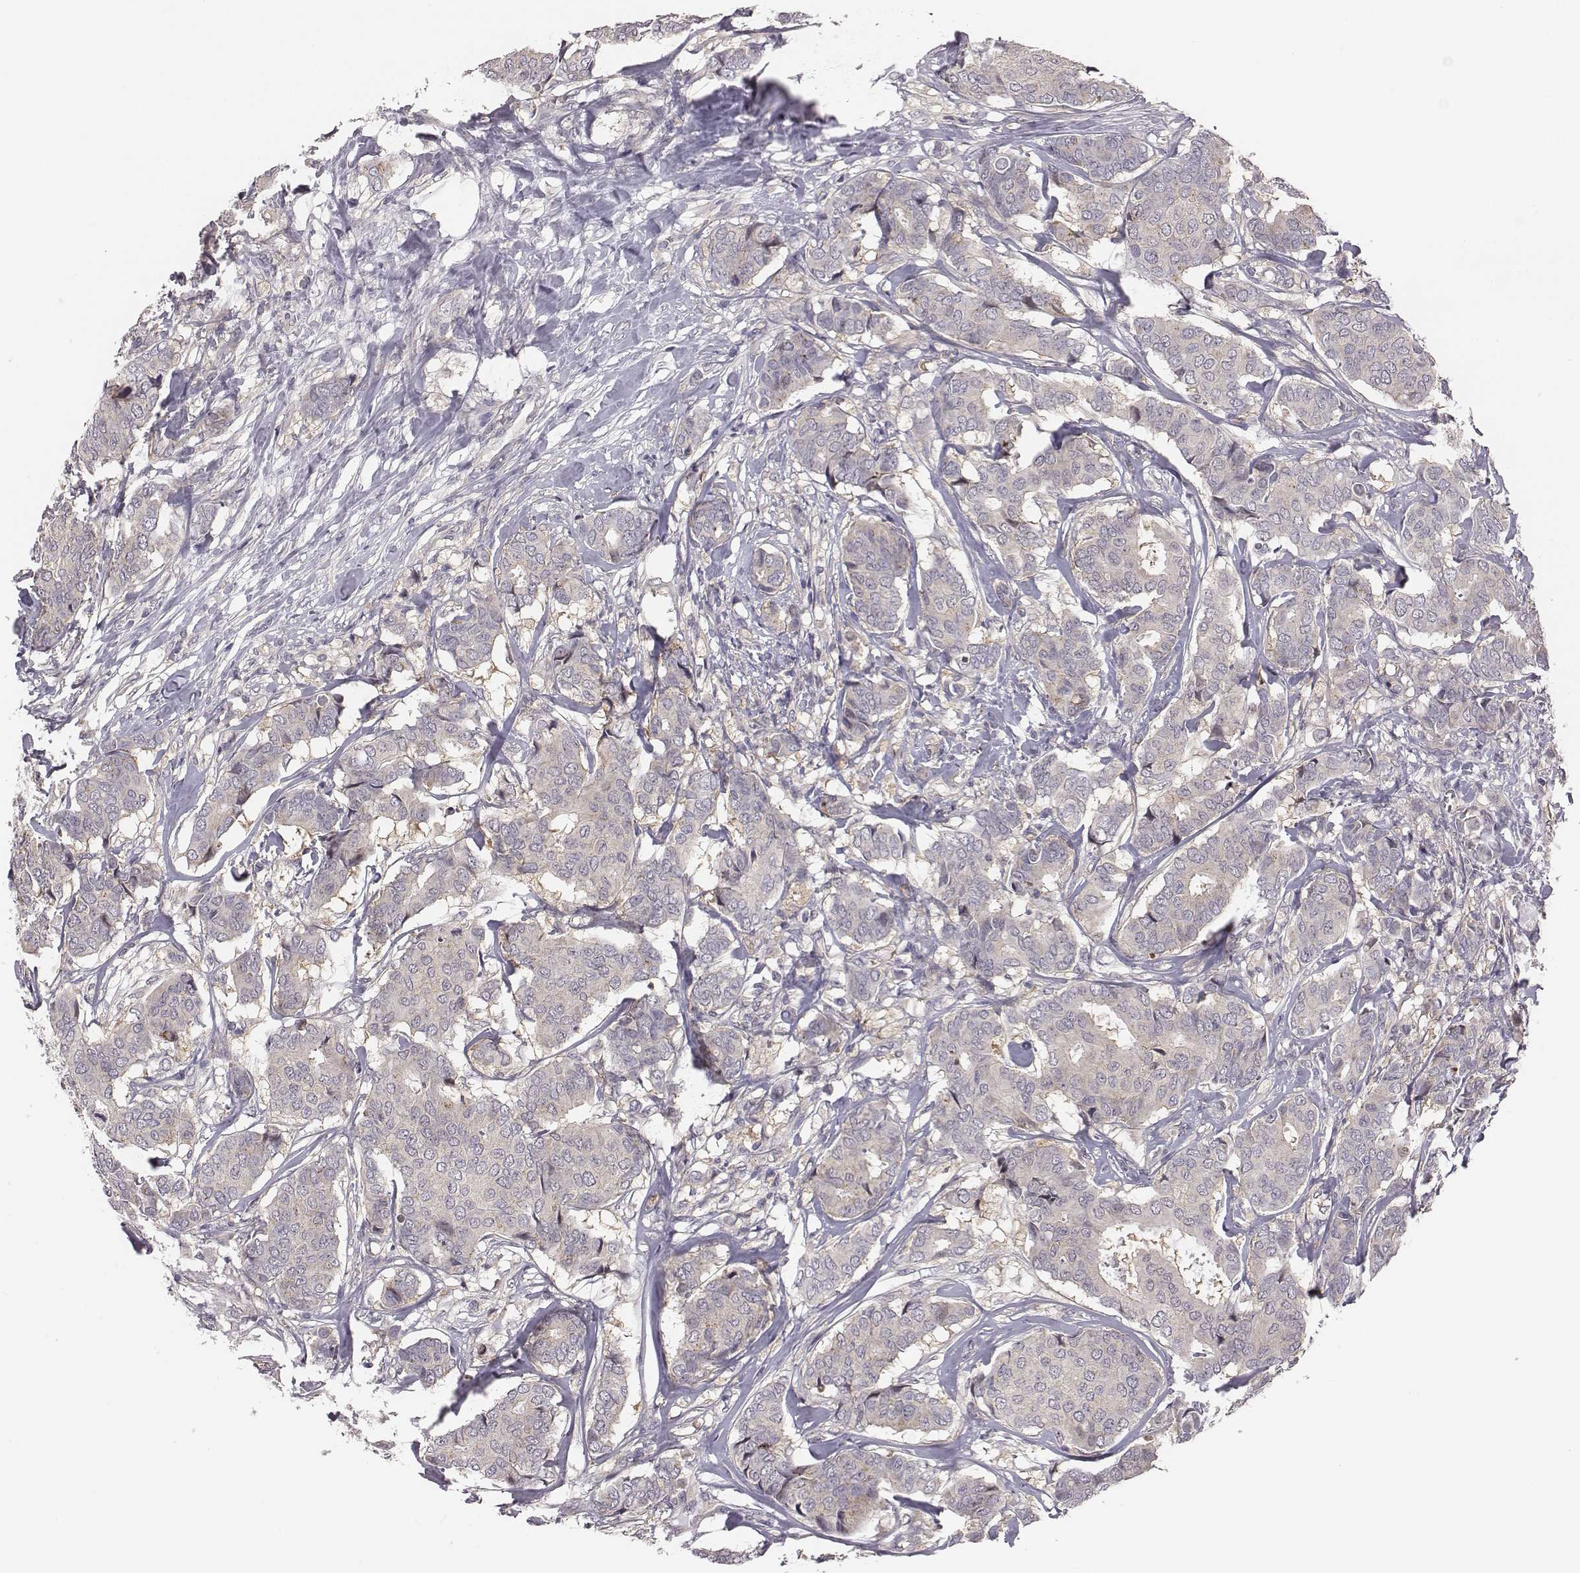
{"staining": {"intensity": "negative", "quantity": "none", "location": "none"}, "tissue": "breast cancer", "cell_type": "Tumor cells", "image_type": "cancer", "snomed": [{"axis": "morphology", "description": "Duct carcinoma"}, {"axis": "topography", "description": "Breast"}], "caption": "Immunohistochemistry (IHC) micrograph of breast cancer (infiltrating ductal carcinoma) stained for a protein (brown), which reveals no staining in tumor cells.", "gene": "SMURF2", "patient": {"sex": "female", "age": 75}}